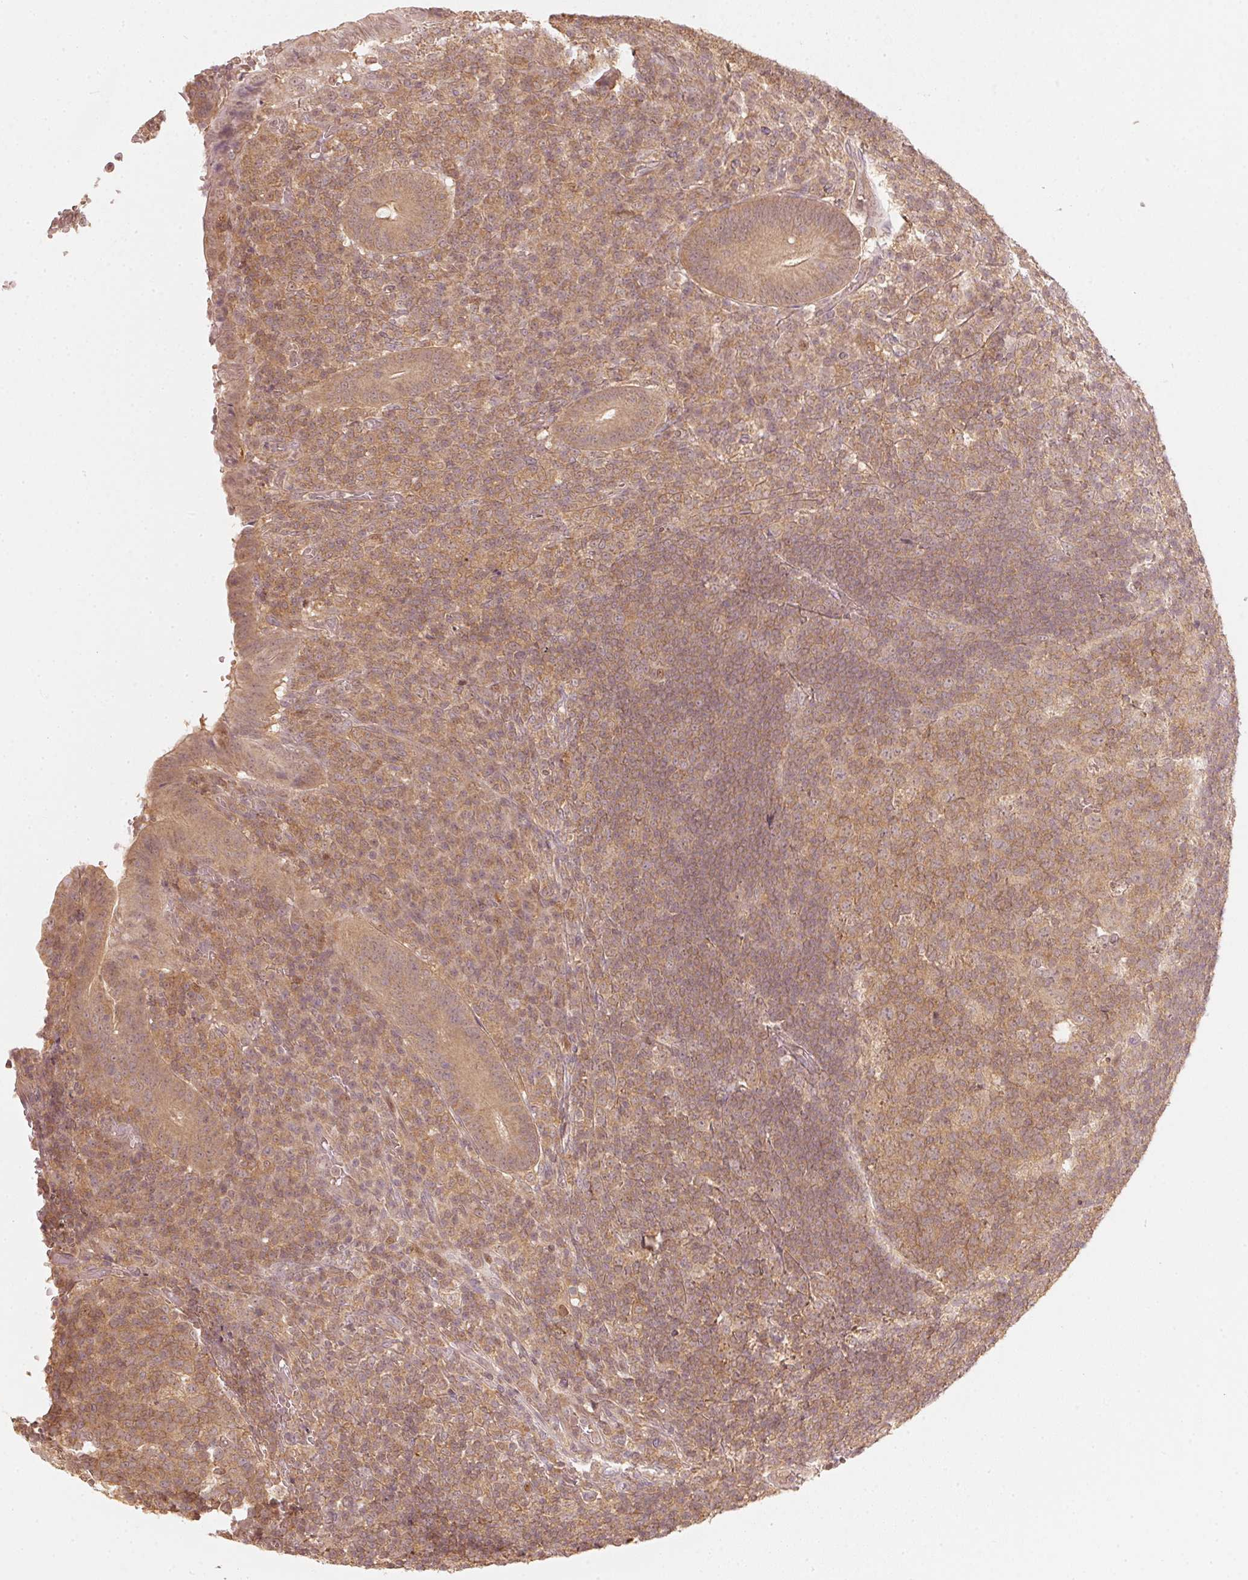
{"staining": {"intensity": "moderate", "quantity": ">75%", "location": "cytoplasmic/membranous,nuclear"}, "tissue": "appendix", "cell_type": "Glandular cells", "image_type": "normal", "snomed": [{"axis": "morphology", "description": "Normal tissue, NOS"}, {"axis": "topography", "description": "Appendix"}], "caption": "Moderate cytoplasmic/membranous,nuclear staining for a protein is identified in approximately >75% of glandular cells of unremarkable appendix using IHC.", "gene": "UBE2L3", "patient": {"sex": "male", "age": 18}}